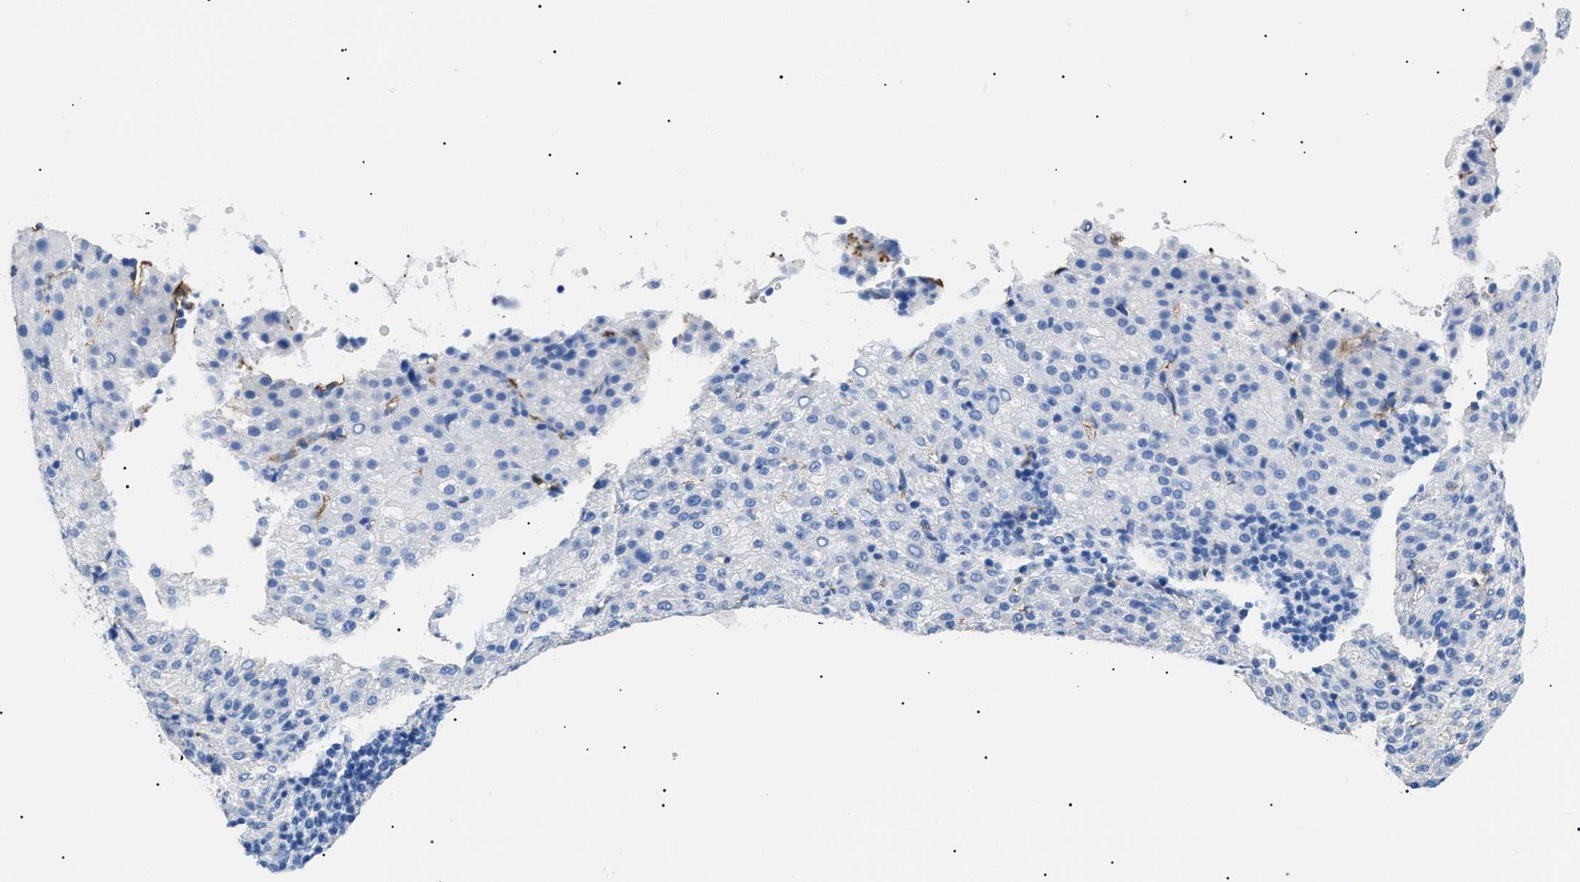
{"staining": {"intensity": "moderate", "quantity": "<25%", "location": "cytoplasmic/membranous"}, "tissue": "liver cancer", "cell_type": "Tumor cells", "image_type": "cancer", "snomed": [{"axis": "morphology", "description": "Carcinoma, Hepatocellular, NOS"}, {"axis": "topography", "description": "Liver"}], "caption": "Protein staining demonstrates moderate cytoplasmic/membranous positivity in about <25% of tumor cells in liver cancer.", "gene": "PODXL", "patient": {"sex": "female", "age": 58}}